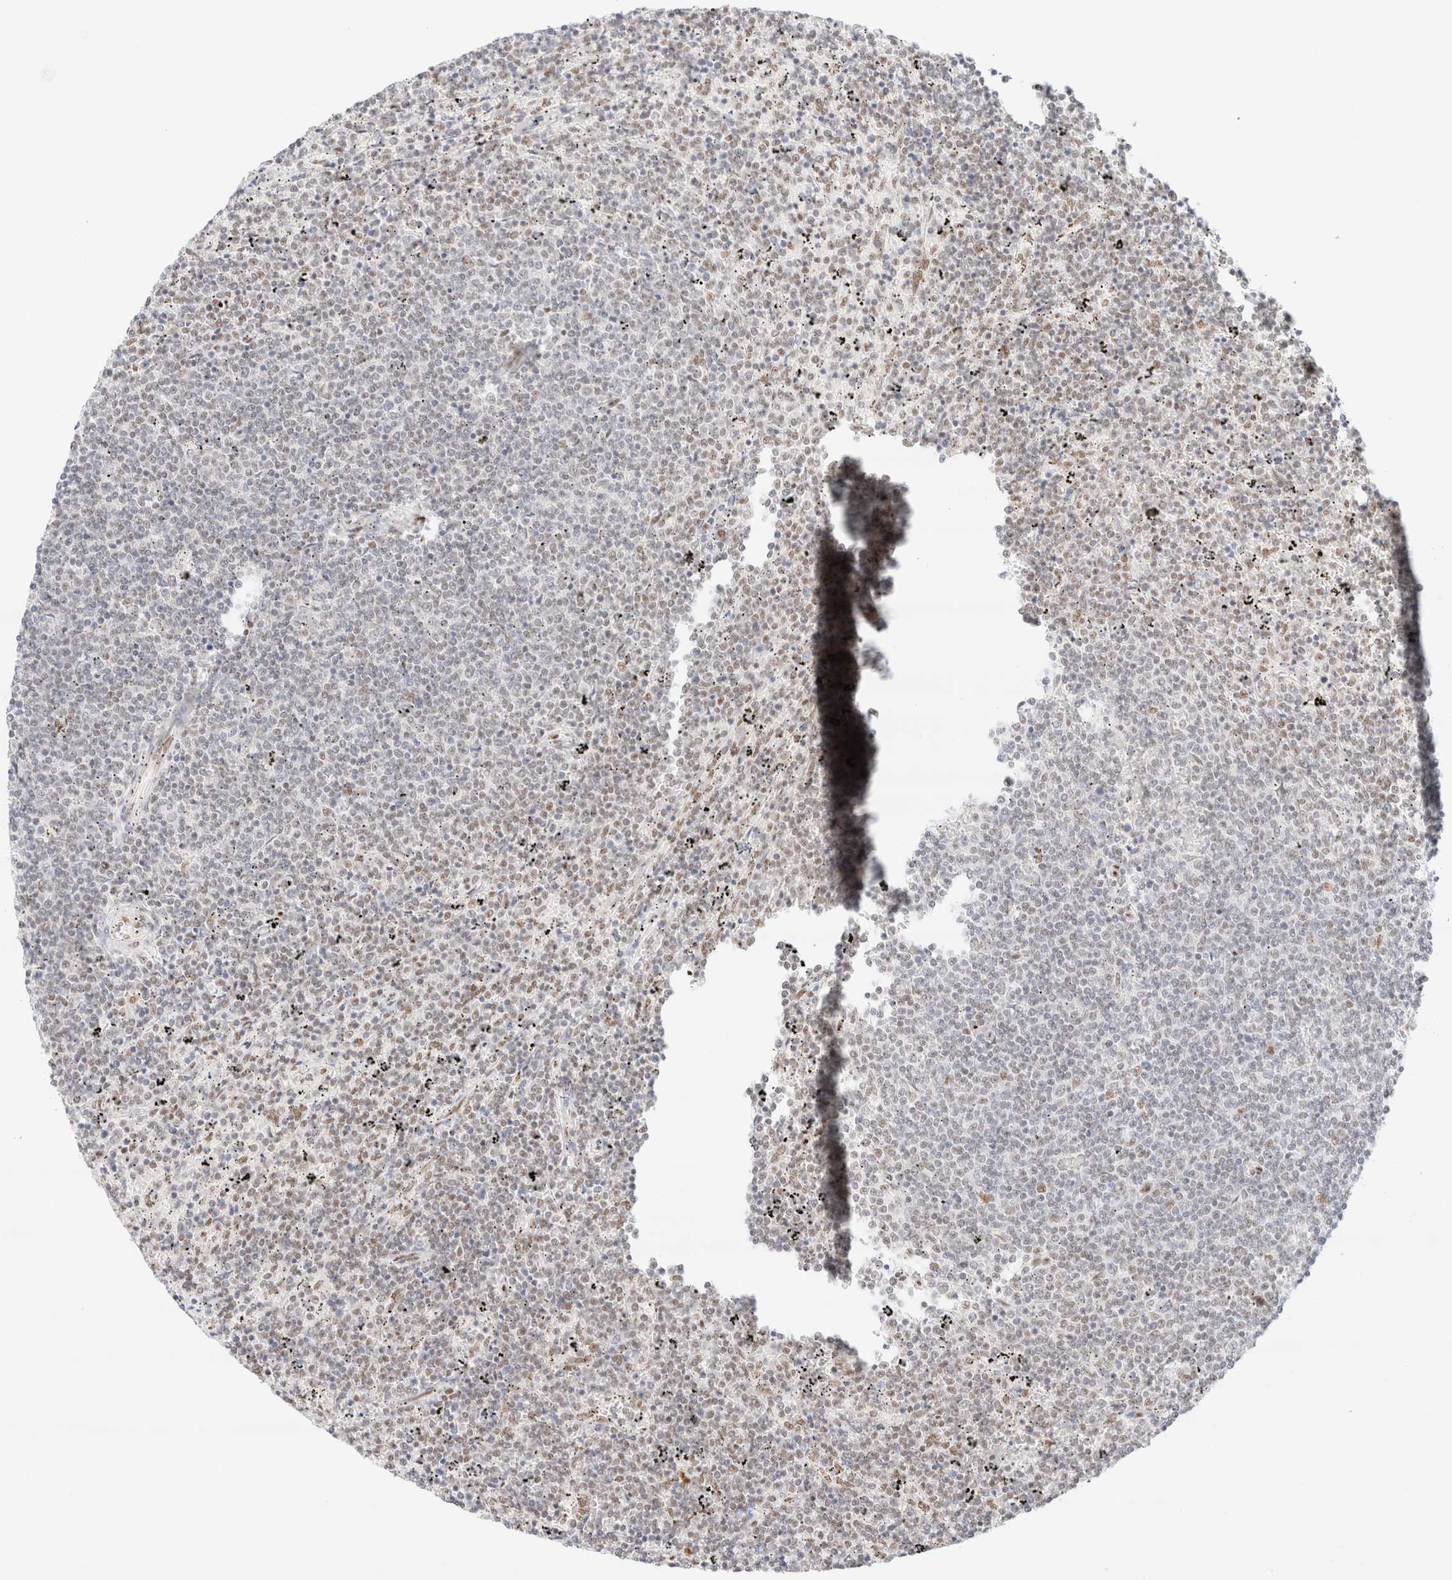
{"staining": {"intensity": "weak", "quantity": "<25%", "location": "nuclear"}, "tissue": "lymphoma", "cell_type": "Tumor cells", "image_type": "cancer", "snomed": [{"axis": "morphology", "description": "Malignant lymphoma, non-Hodgkin's type, Low grade"}, {"axis": "topography", "description": "Spleen"}], "caption": "Human lymphoma stained for a protein using immunohistochemistry displays no positivity in tumor cells.", "gene": "CIC", "patient": {"sex": "female", "age": 50}}